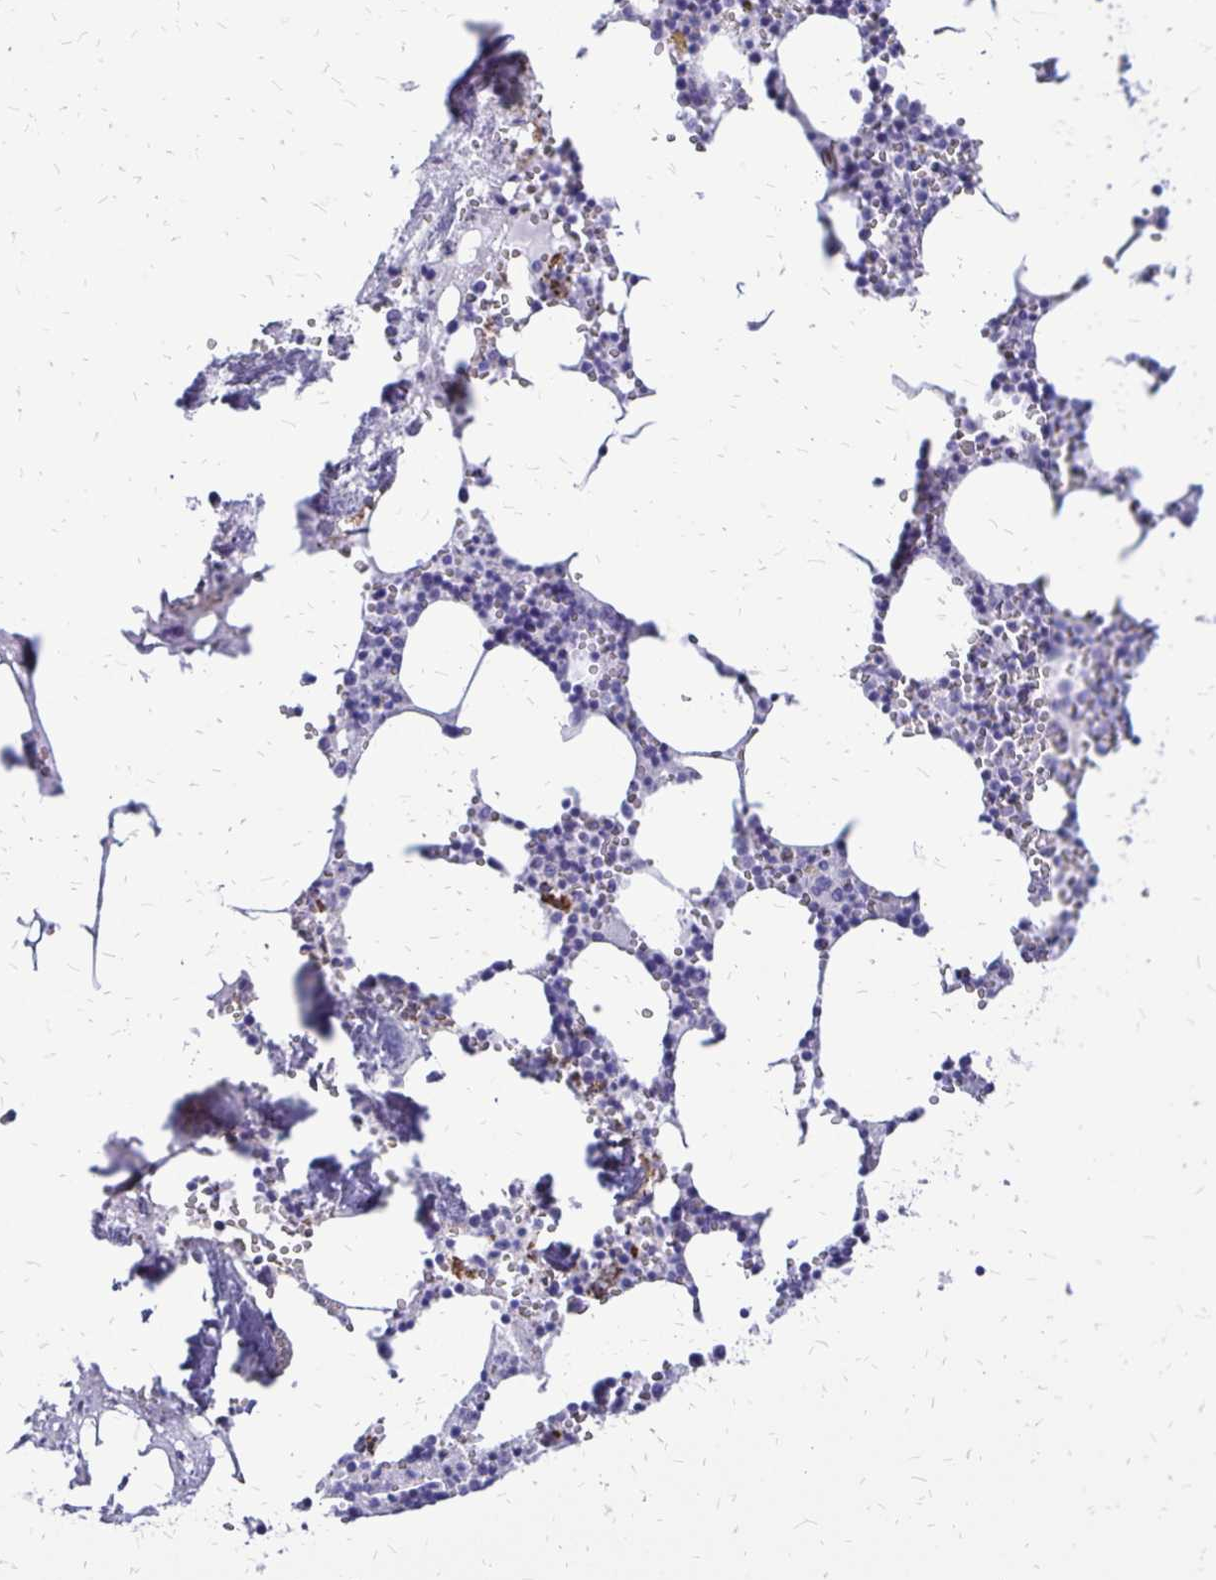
{"staining": {"intensity": "negative", "quantity": "none", "location": "none"}, "tissue": "bone marrow", "cell_type": "Hematopoietic cells", "image_type": "normal", "snomed": [{"axis": "morphology", "description": "Normal tissue, NOS"}, {"axis": "topography", "description": "Bone marrow"}], "caption": "This histopathology image is of unremarkable bone marrow stained with immunohistochemistry (IHC) to label a protein in brown with the nuclei are counter-stained blue. There is no expression in hematopoietic cells.", "gene": "HMGB3", "patient": {"sex": "male", "age": 54}}